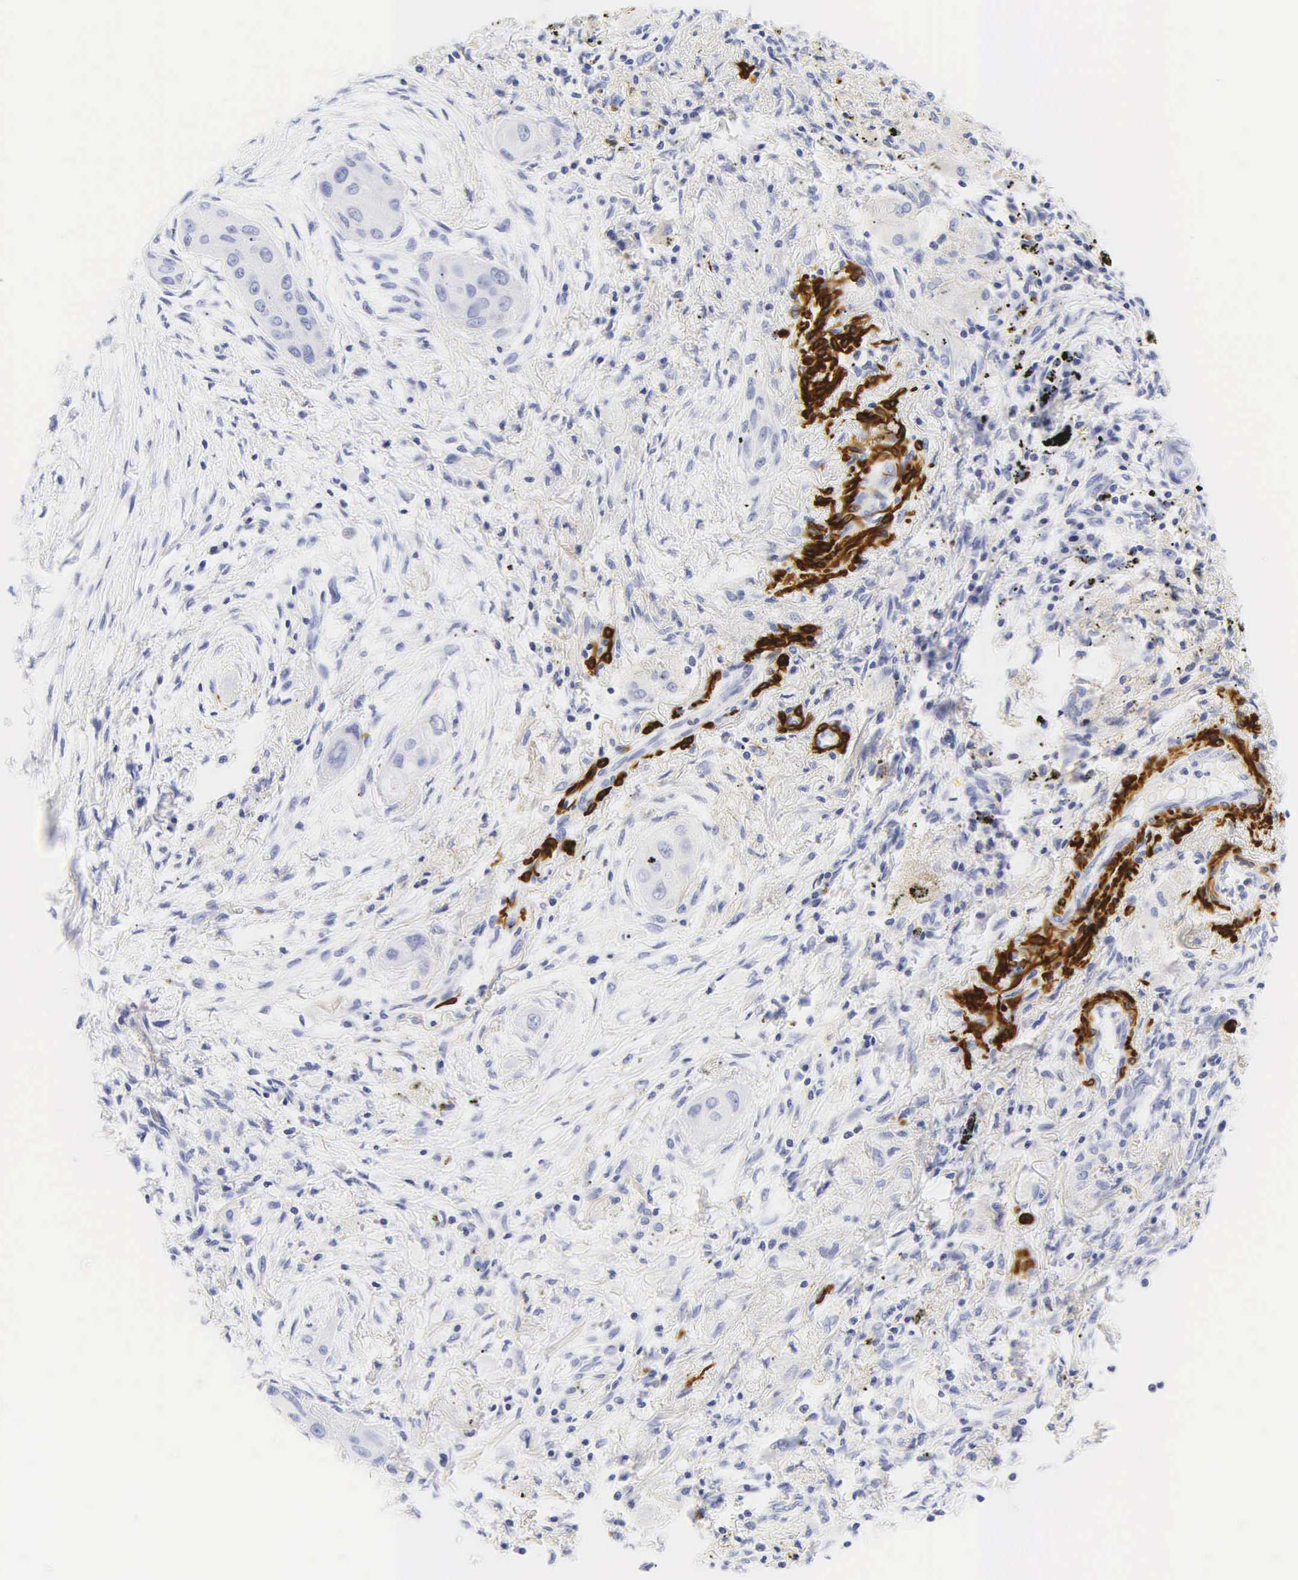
{"staining": {"intensity": "negative", "quantity": "none", "location": "none"}, "tissue": "lung cancer", "cell_type": "Tumor cells", "image_type": "cancer", "snomed": [{"axis": "morphology", "description": "Squamous cell carcinoma, NOS"}, {"axis": "topography", "description": "Lung"}], "caption": "High magnification brightfield microscopy of squamous cell carcinoma (lung) stained with DAB (brown) and counterstained with hematoxylin (blue): tumor cells show no significant staining.", "gene": "DES", "patient": {"sex": "male", "age": 71}}